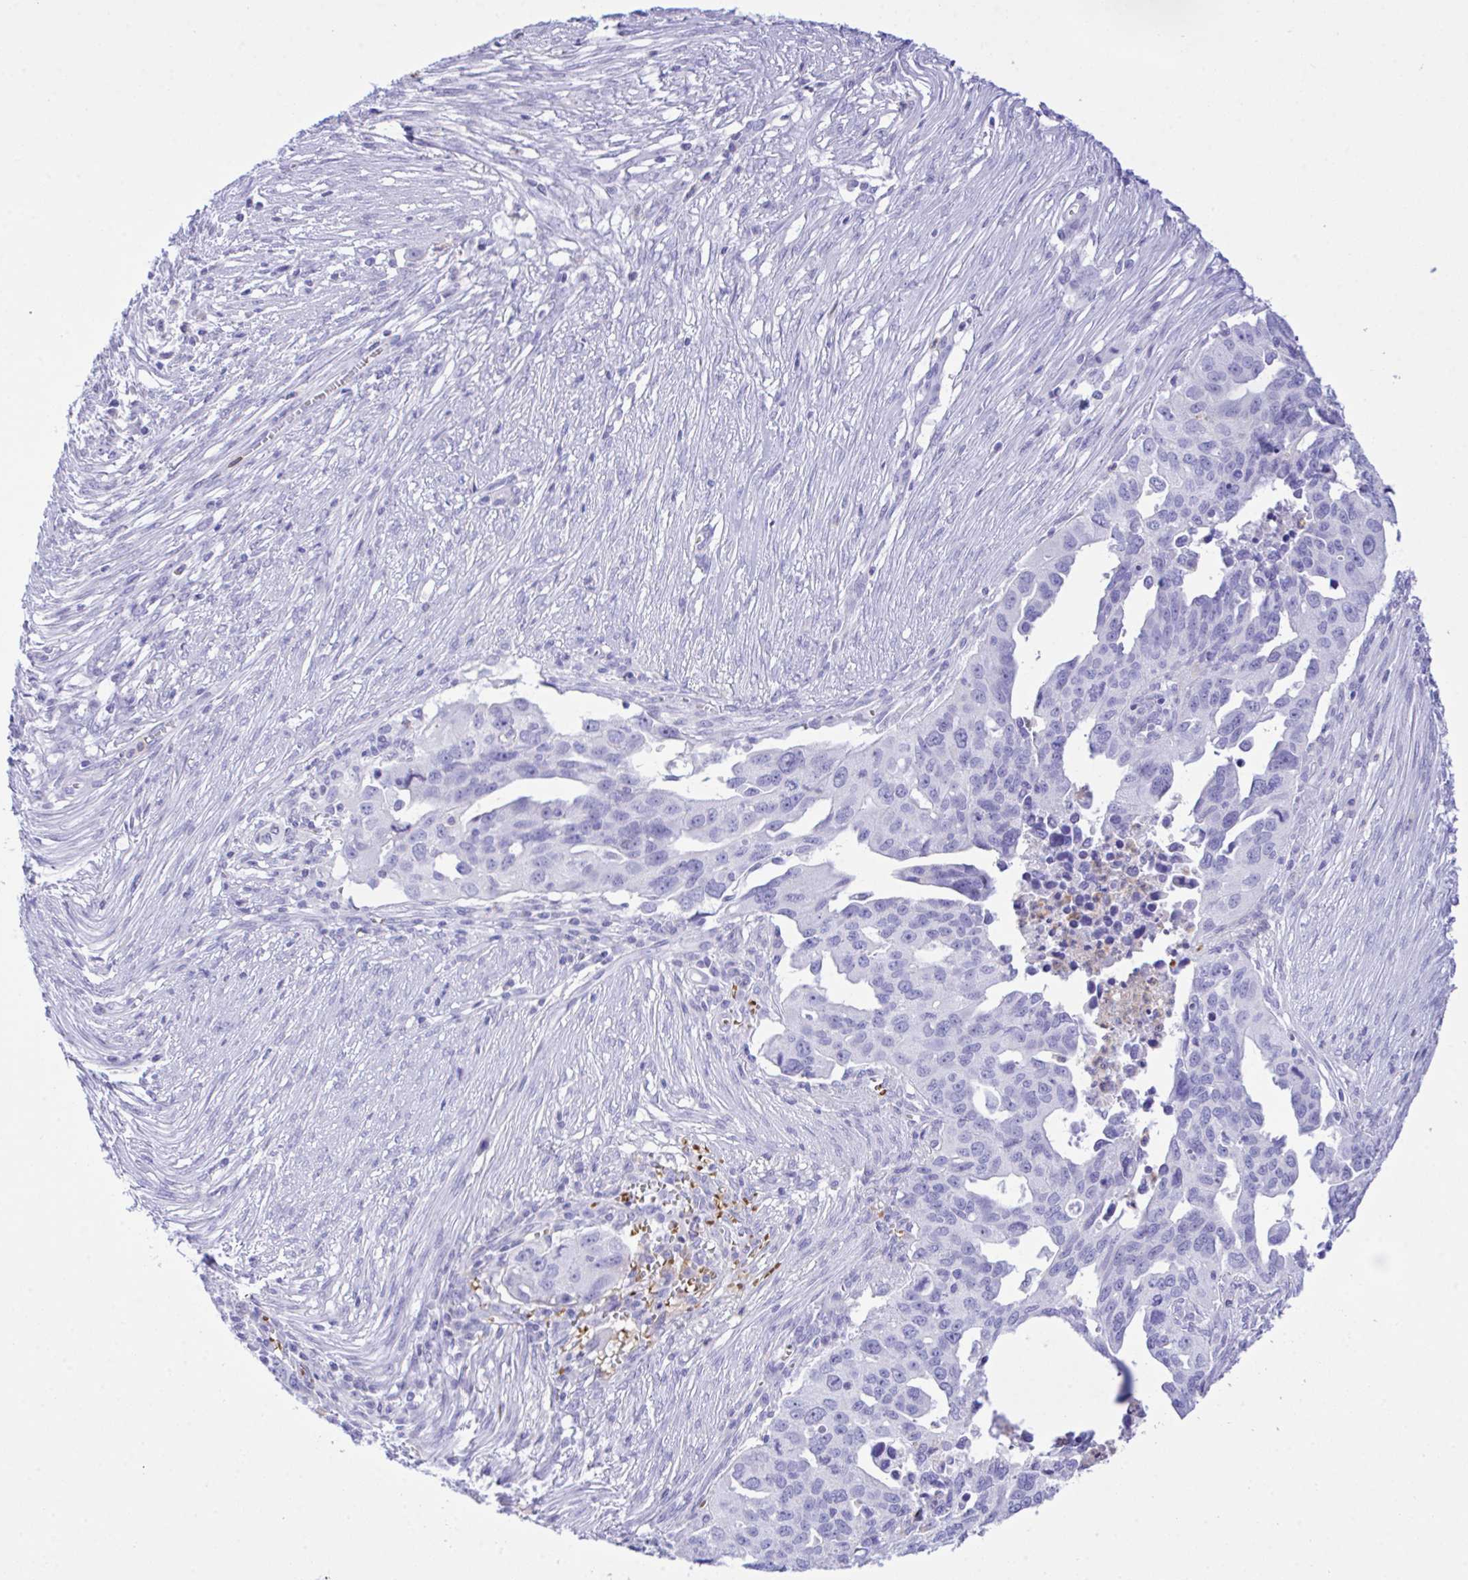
{"staining": {"intensity": "negative", "quantity": "none", "location": "none"}, "tissue": "ovarian cancer", "cell_type": "Tumor cells", "image_type": "cancer", "snomed": [{"axis": "morphology", "description": "Carcinoma, endometroid"}, {"axis": "morphology", "description": "Cystadenocarcinoma, serous, NOS"}, {"axis": "topography", "description": "Ovary"}], "caption": "This photomicrograph is of ovarian cancer (endometroid carcinoma) stained with immunohistochemistry to label a protein in brown with the nuclei are counter-stained blue. There is no staining in tumor cells.", "gene": "ZNF221", "patient": {"sex": "female", "age": 45}}